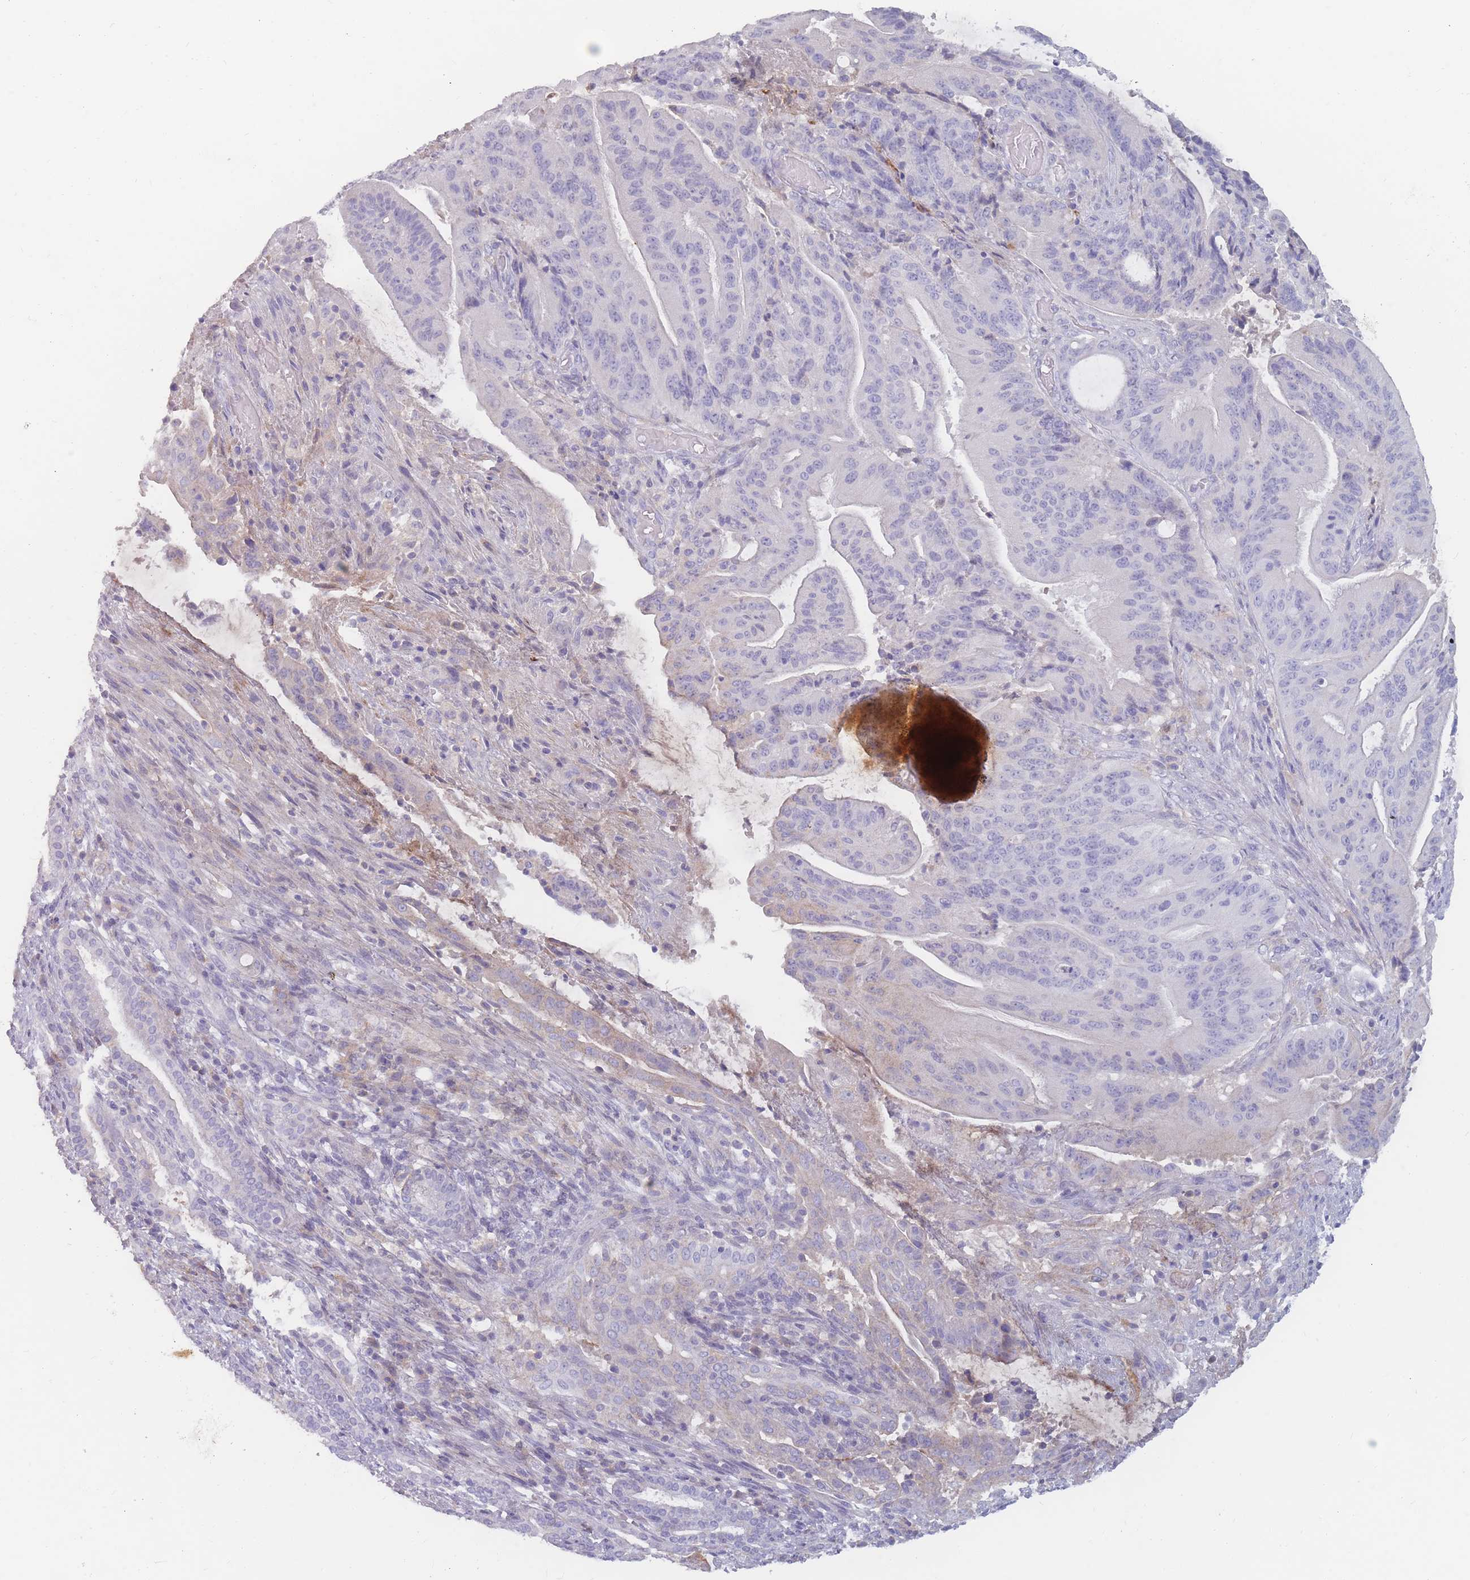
{"staining": {"intensity": "negative", "quantity": "none", "location": "none"}, "tissue": "liver cancer", "cell_type": "Tumor cells", "image_type": "cancer", "snomed": [{"axis": "morphology", "description": "Normal tissue, NOS"}, {"axis": "morphology", "description": "Cholangiocarcinoma"}, {"axis": "topography", "description": "Liver"}, {"axis": "topography", "description": "Peripheral nerve tissue"}], "caption": "IHC histopathology image of neoplastic tissue: liver cancer stained with DAB demonstrates no significant protein expression in tumor cells. (DAB immunohistochemistry, high magnification).", "gene": "PRG4", "patient": {"sex": "female", "age": 73}}